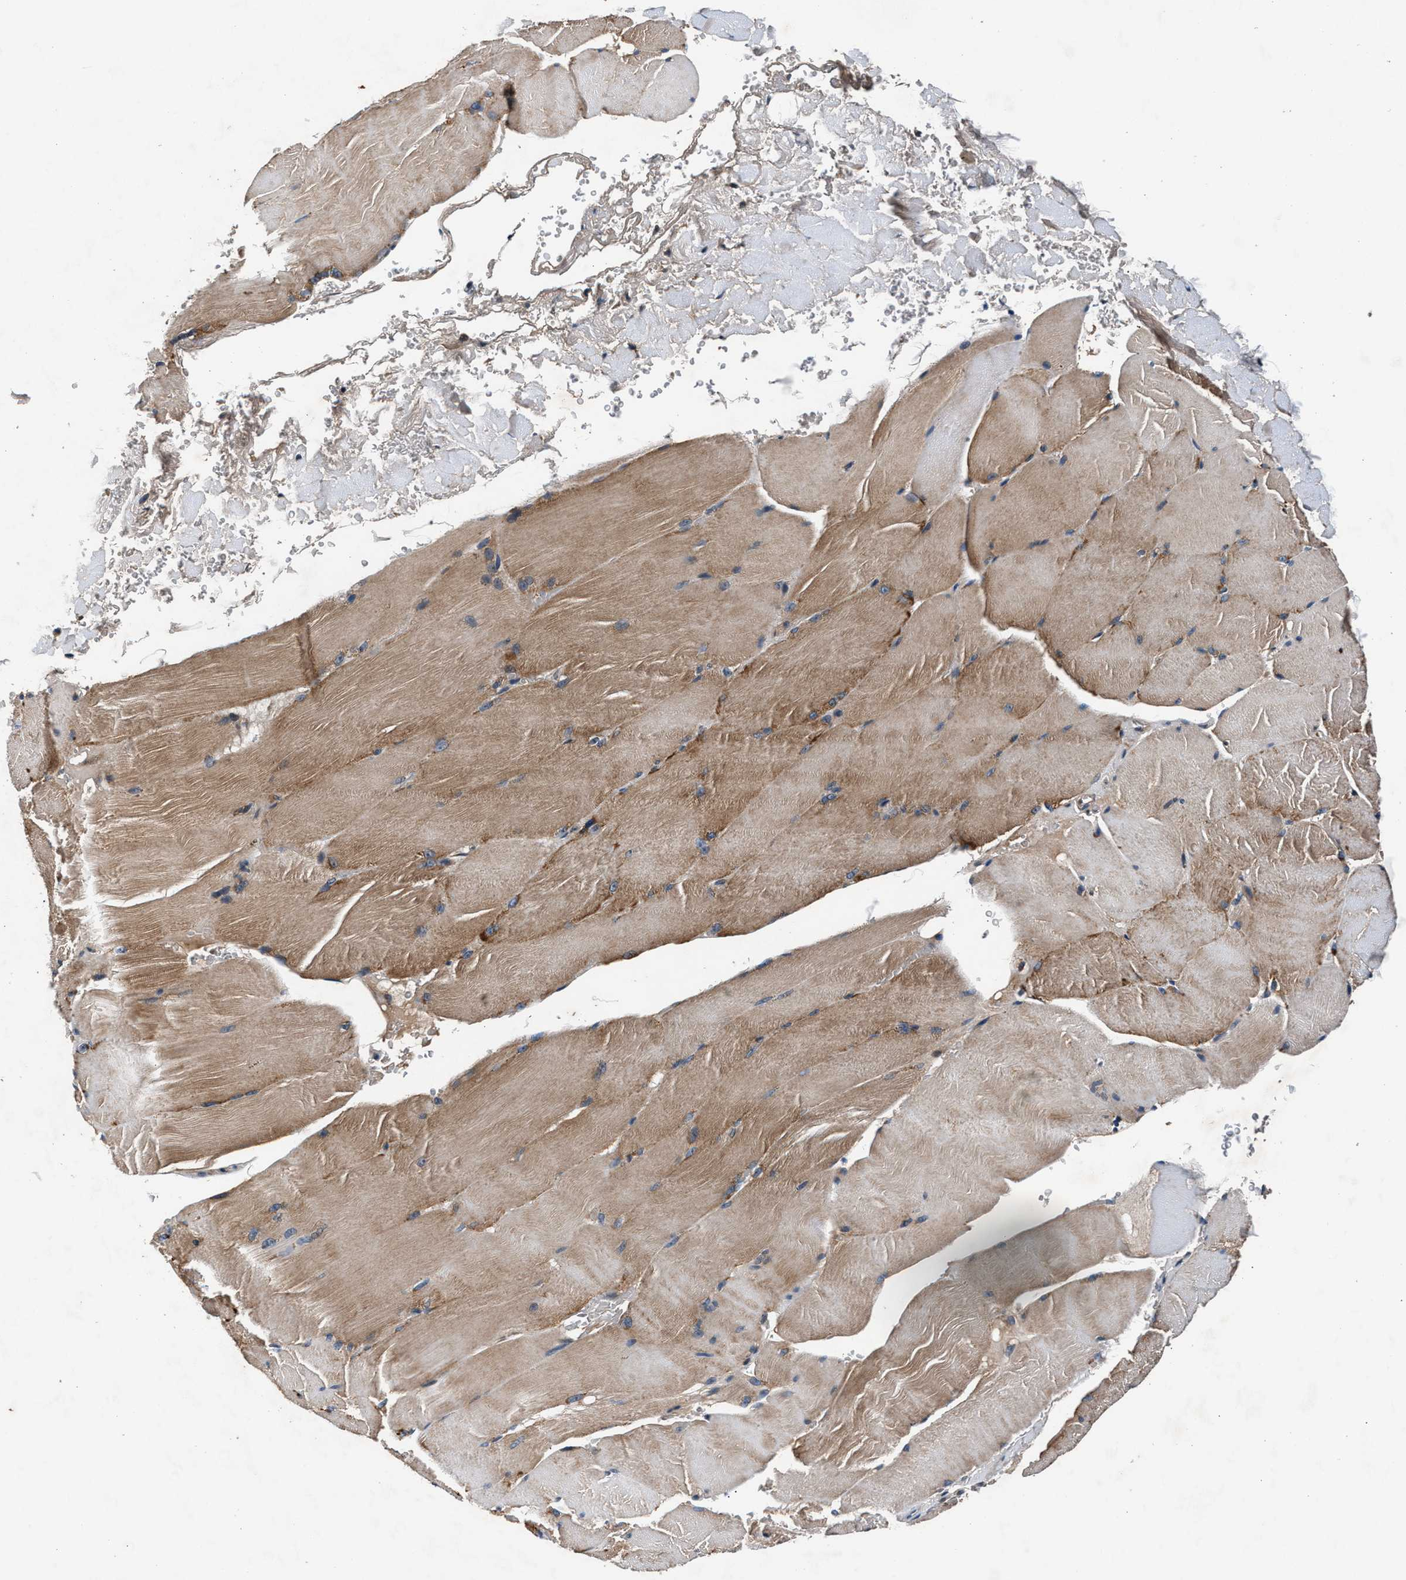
{"staining": {"intensity": "weak", "quantity": ">75%", "location": "cytoplasmic/membranous"}, "tissue": "skeletal muscle", "cell_type": "Myocytes", "image_type": "normal", "snomed": [{"axis": "morphology", "description": "Normal tissue, NOS"}, {"axis": "topography", "description": "Skin"}, {"axis": "topography", "description": "Skeletal muscle"}], "caption": "High-magnification brightfield microscopy of normal skeletal muscle stained with DAB (3,3'-diaminobenzidine) (brown) and counterstained with hematoxylin (blue). myocytes exhibit weak cytoplasmic/membranous positivity is identified in about>75% of cells. Immunohistochemistry (ihc) stains the protein in brown and the nuclei are stained blue.", "gene": "IMMT", "patient": {"sex": "male", "age": 83}}